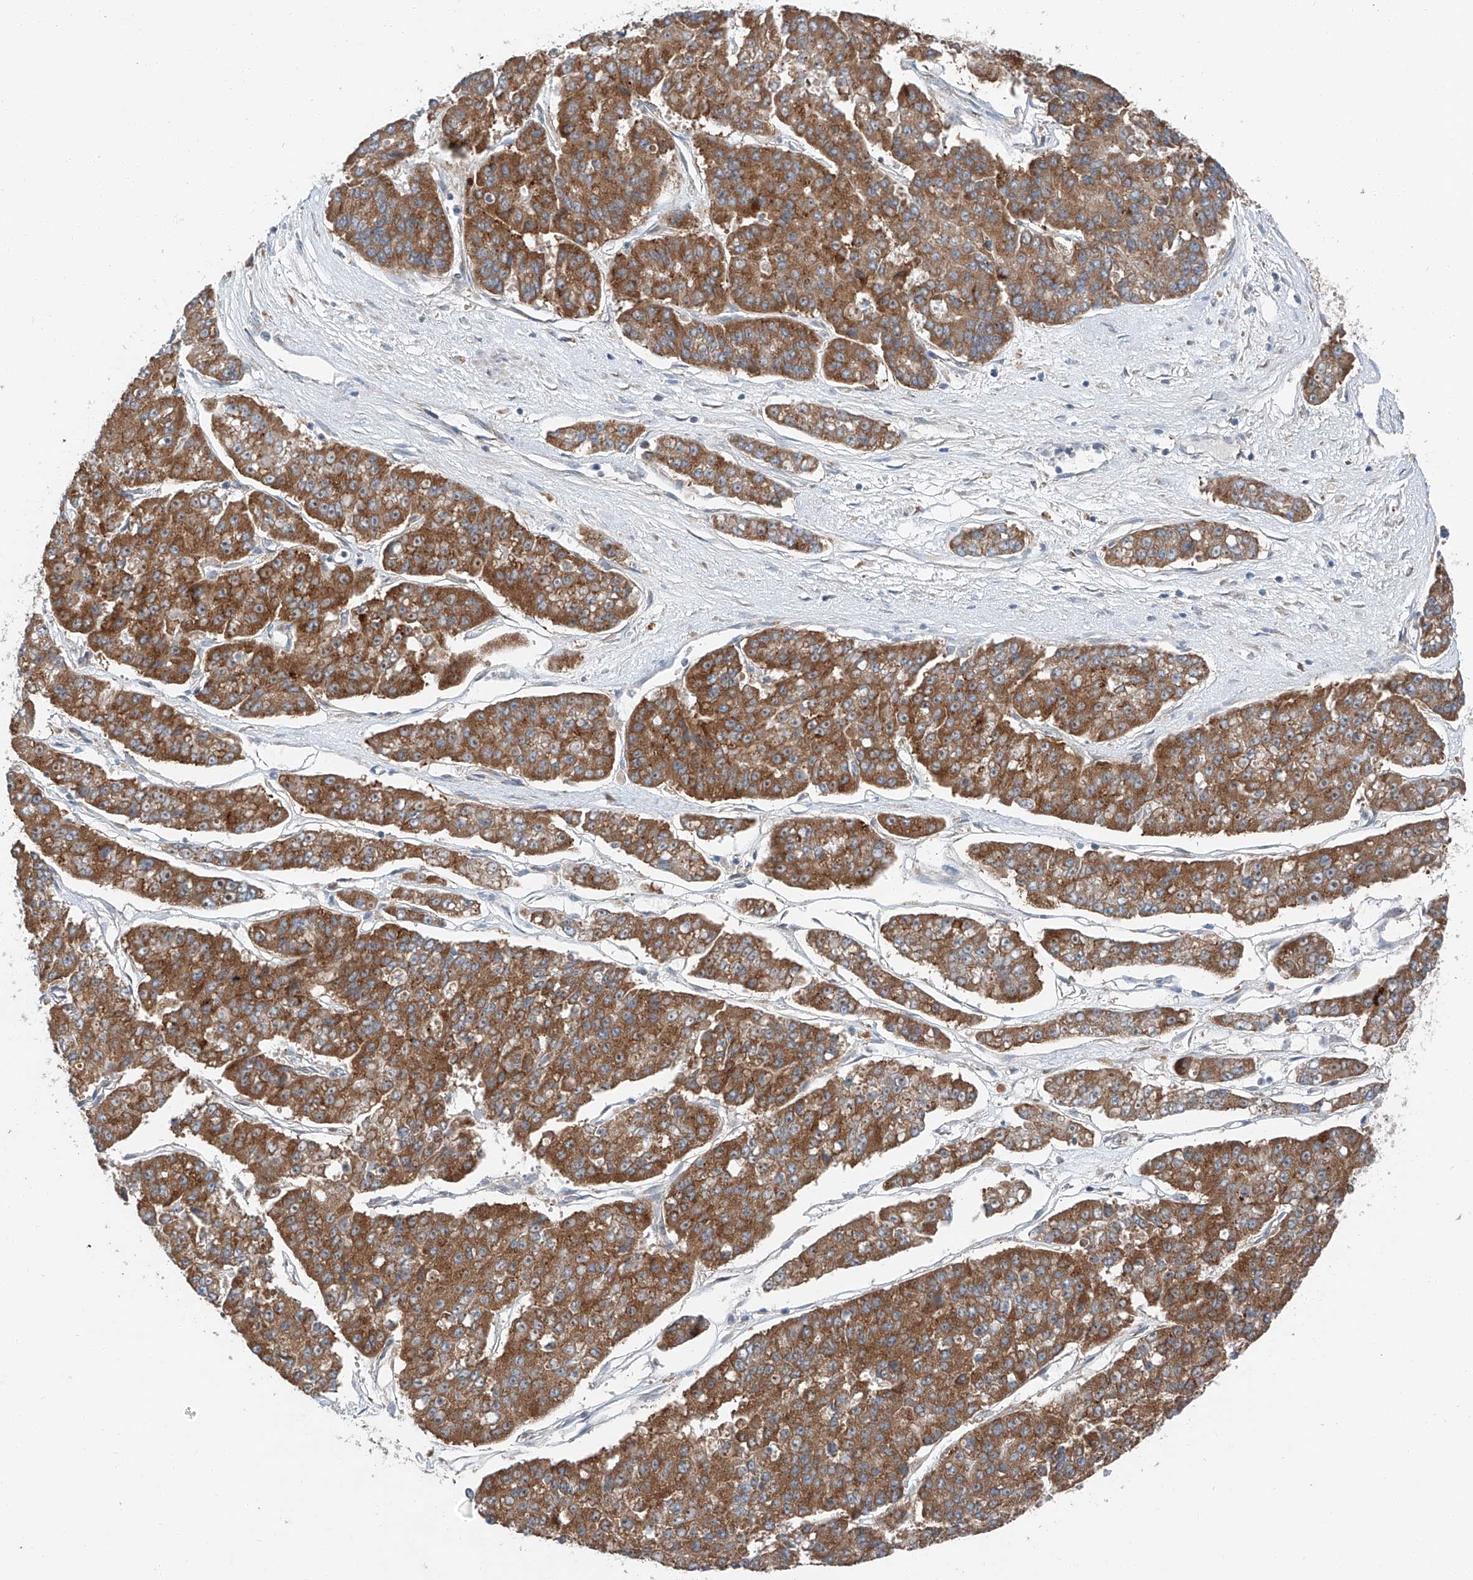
{"staining": {"intensity": "strong", "quantity": ">75%", "location": "cytoplasmic/membranous"}, "tissue": "pancreatic cancer", "cell_type": "Tumor cells", "image_type": "cancer", "snomed": [{"axis": "morphology", "description": "Adenocarcinoma, NOS"}, {"axis": "topography", "description": "Pancreas"}], "caption": "Tumor cells demonstrate strong cytoplasmic/membranous staining in about >75% of cells in pancreatic cancer (adenocarcinoma).", "gene": "ZC3H15", "patient": {"sex": "male", "age": 50}}